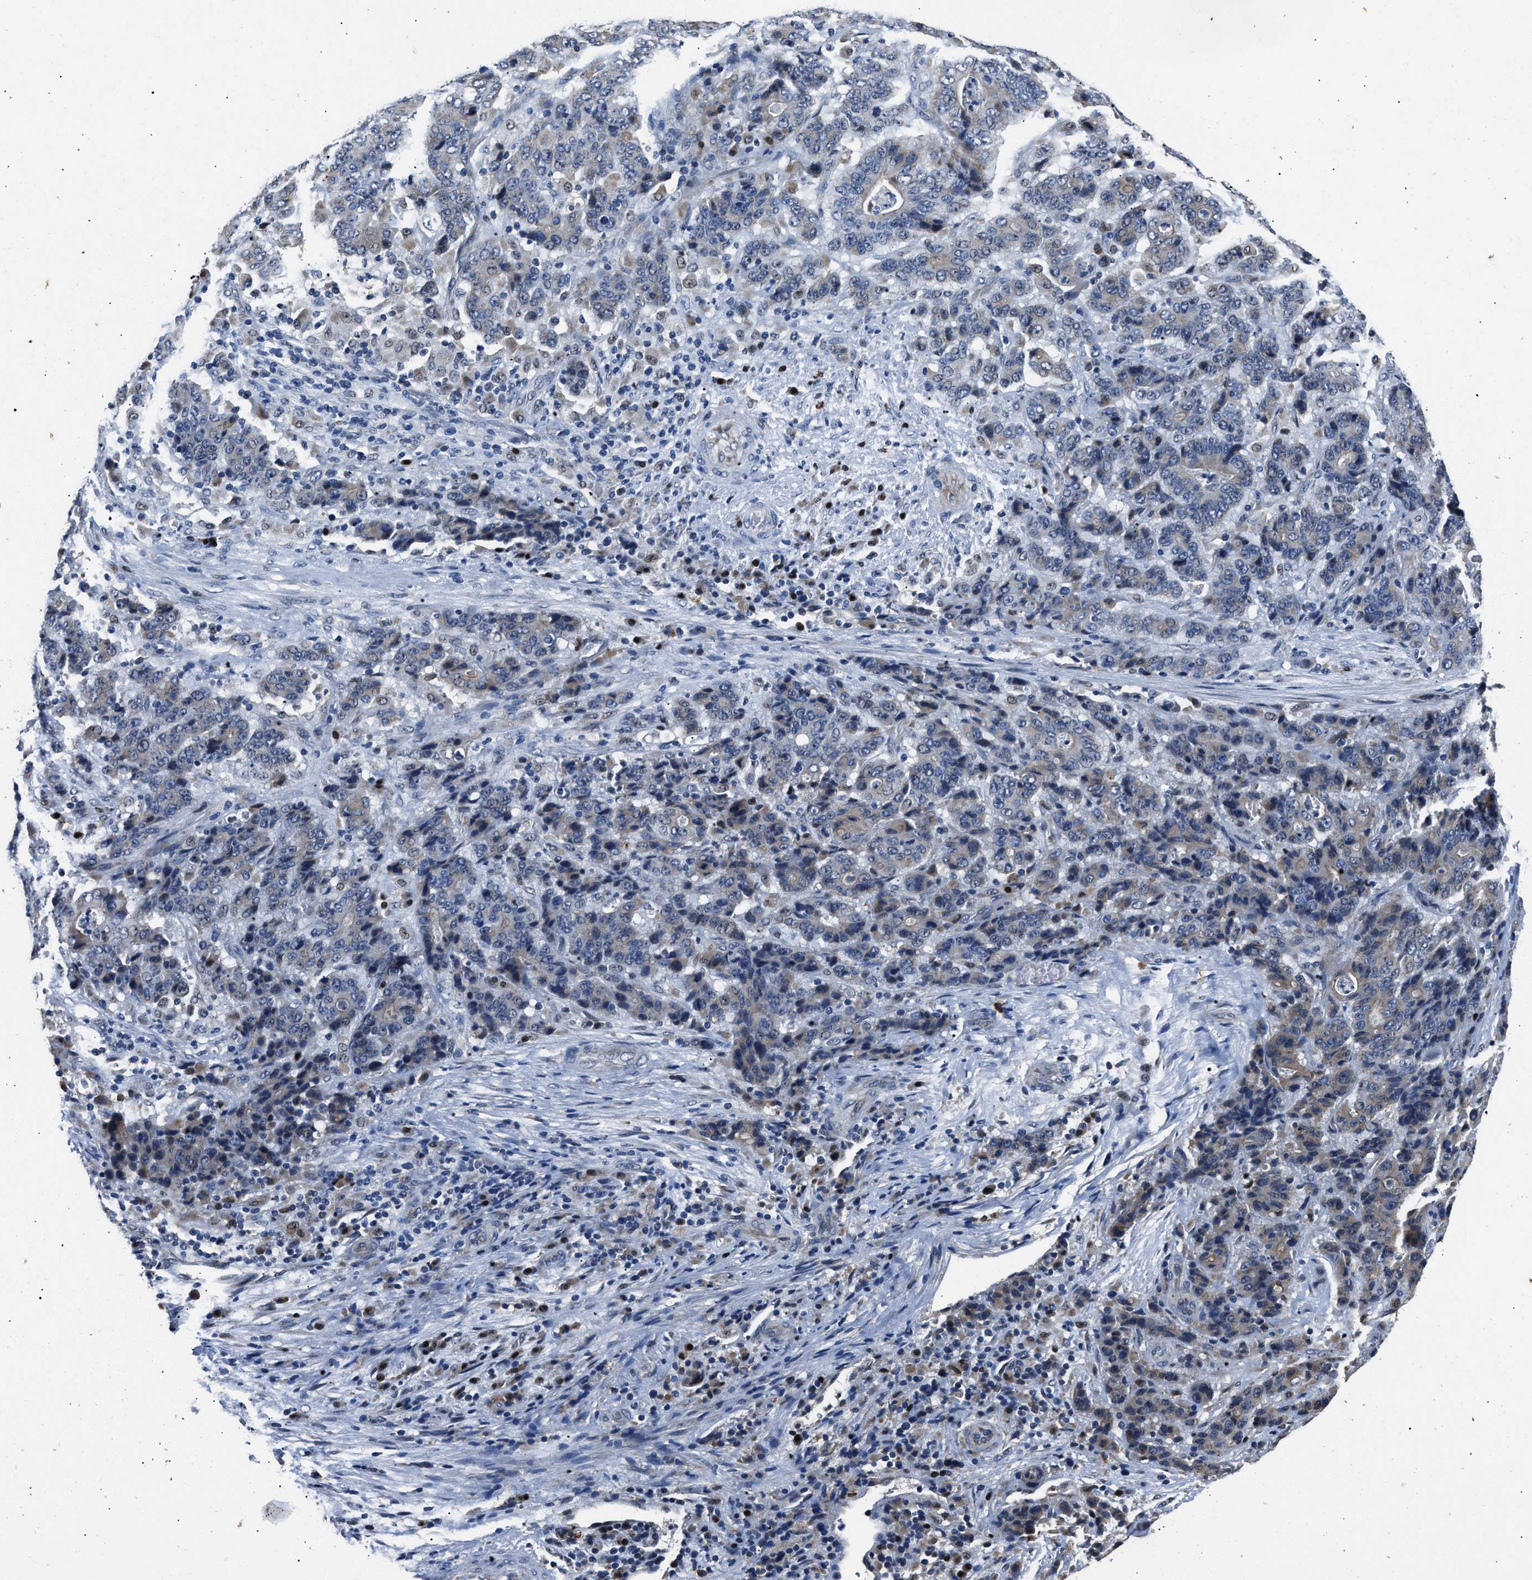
{"staining": {"intensity": "weak", "quantity": "25%-75%", "location": "cytoplasmic/membranous"}, "tissue": "stomach cancer", "cell_type": "Tumor cells", "image_type": "cancer", "snomed": [{"axis": "morphology", "description": "Adenocarcinoma, NOS"}, {"axis": "topography", "description": "Stomach"}], "caption": "This photomicrograph displays IHC staining of human adenocarcinoma (stomach), with low weak cytoplasmic/membranous expression in approximately 25%-75% of tumor cells.", "gene": "NSUN5", "patient": {"sex": "female", "age": 73}}